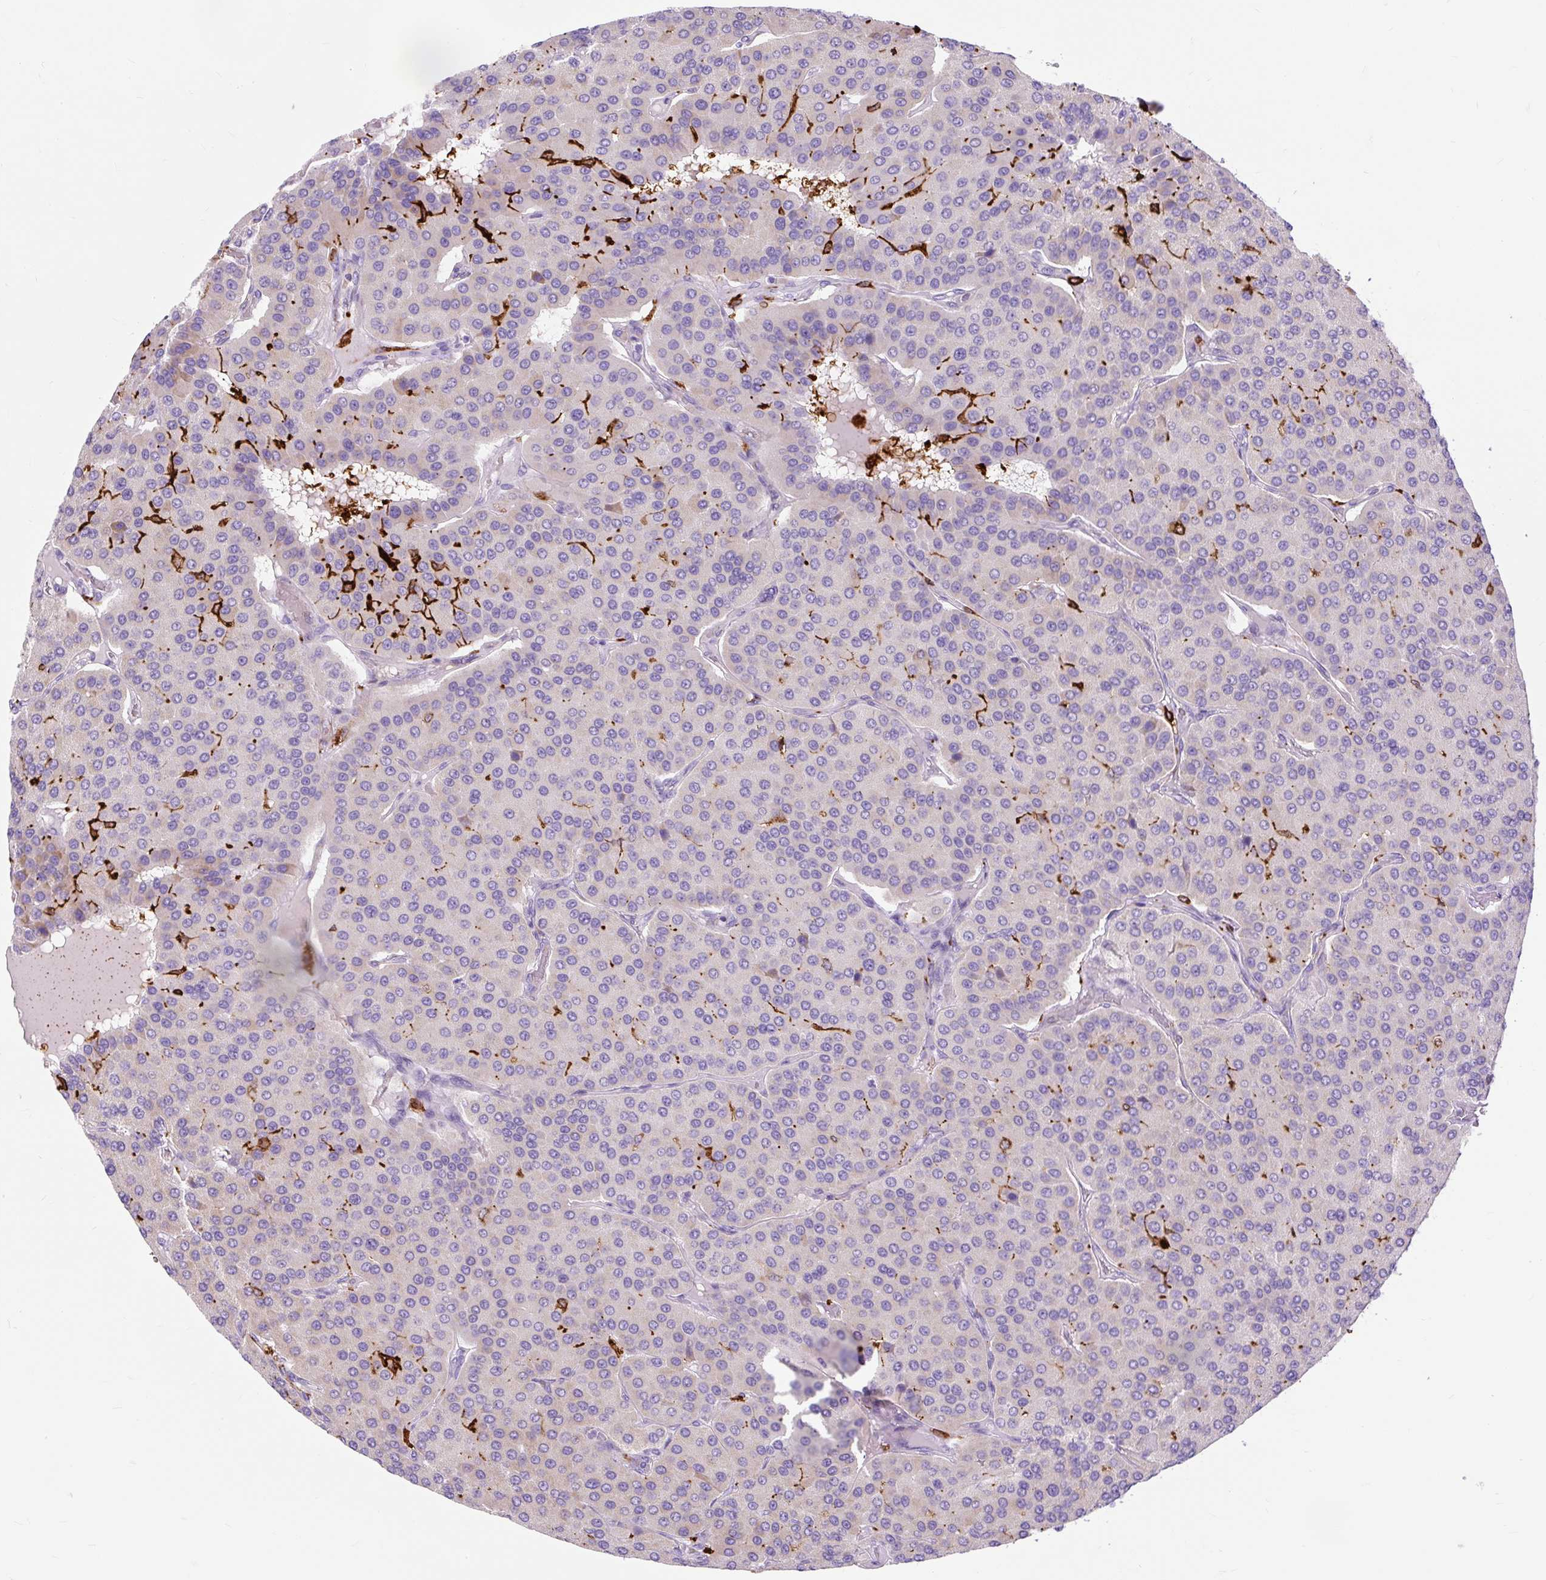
{"staining": {"intensity": "negative", "quantity": "none", "location": "none"}, "tissue": "parathyroid gland", "cell_type": "Glandular cells", "image_type": "normal", "snomed": [{"axis": "morphology", "description": "Normal tissue, NOS"}, {"axis": "morphology", "description": "Adenoma, NOS"}, {"axis": "topography", "description": "Parathyroid gland"}], "caption": "There is no significant staining in glandular cells of parathyroid gland. (Brightfield microscopy of DAB (3,3'-diaminobenzidine) immunohistochemistry (IHC) at high magnification).", "gene": "HLA", "patient": {"sex": "female", "age": 86}}